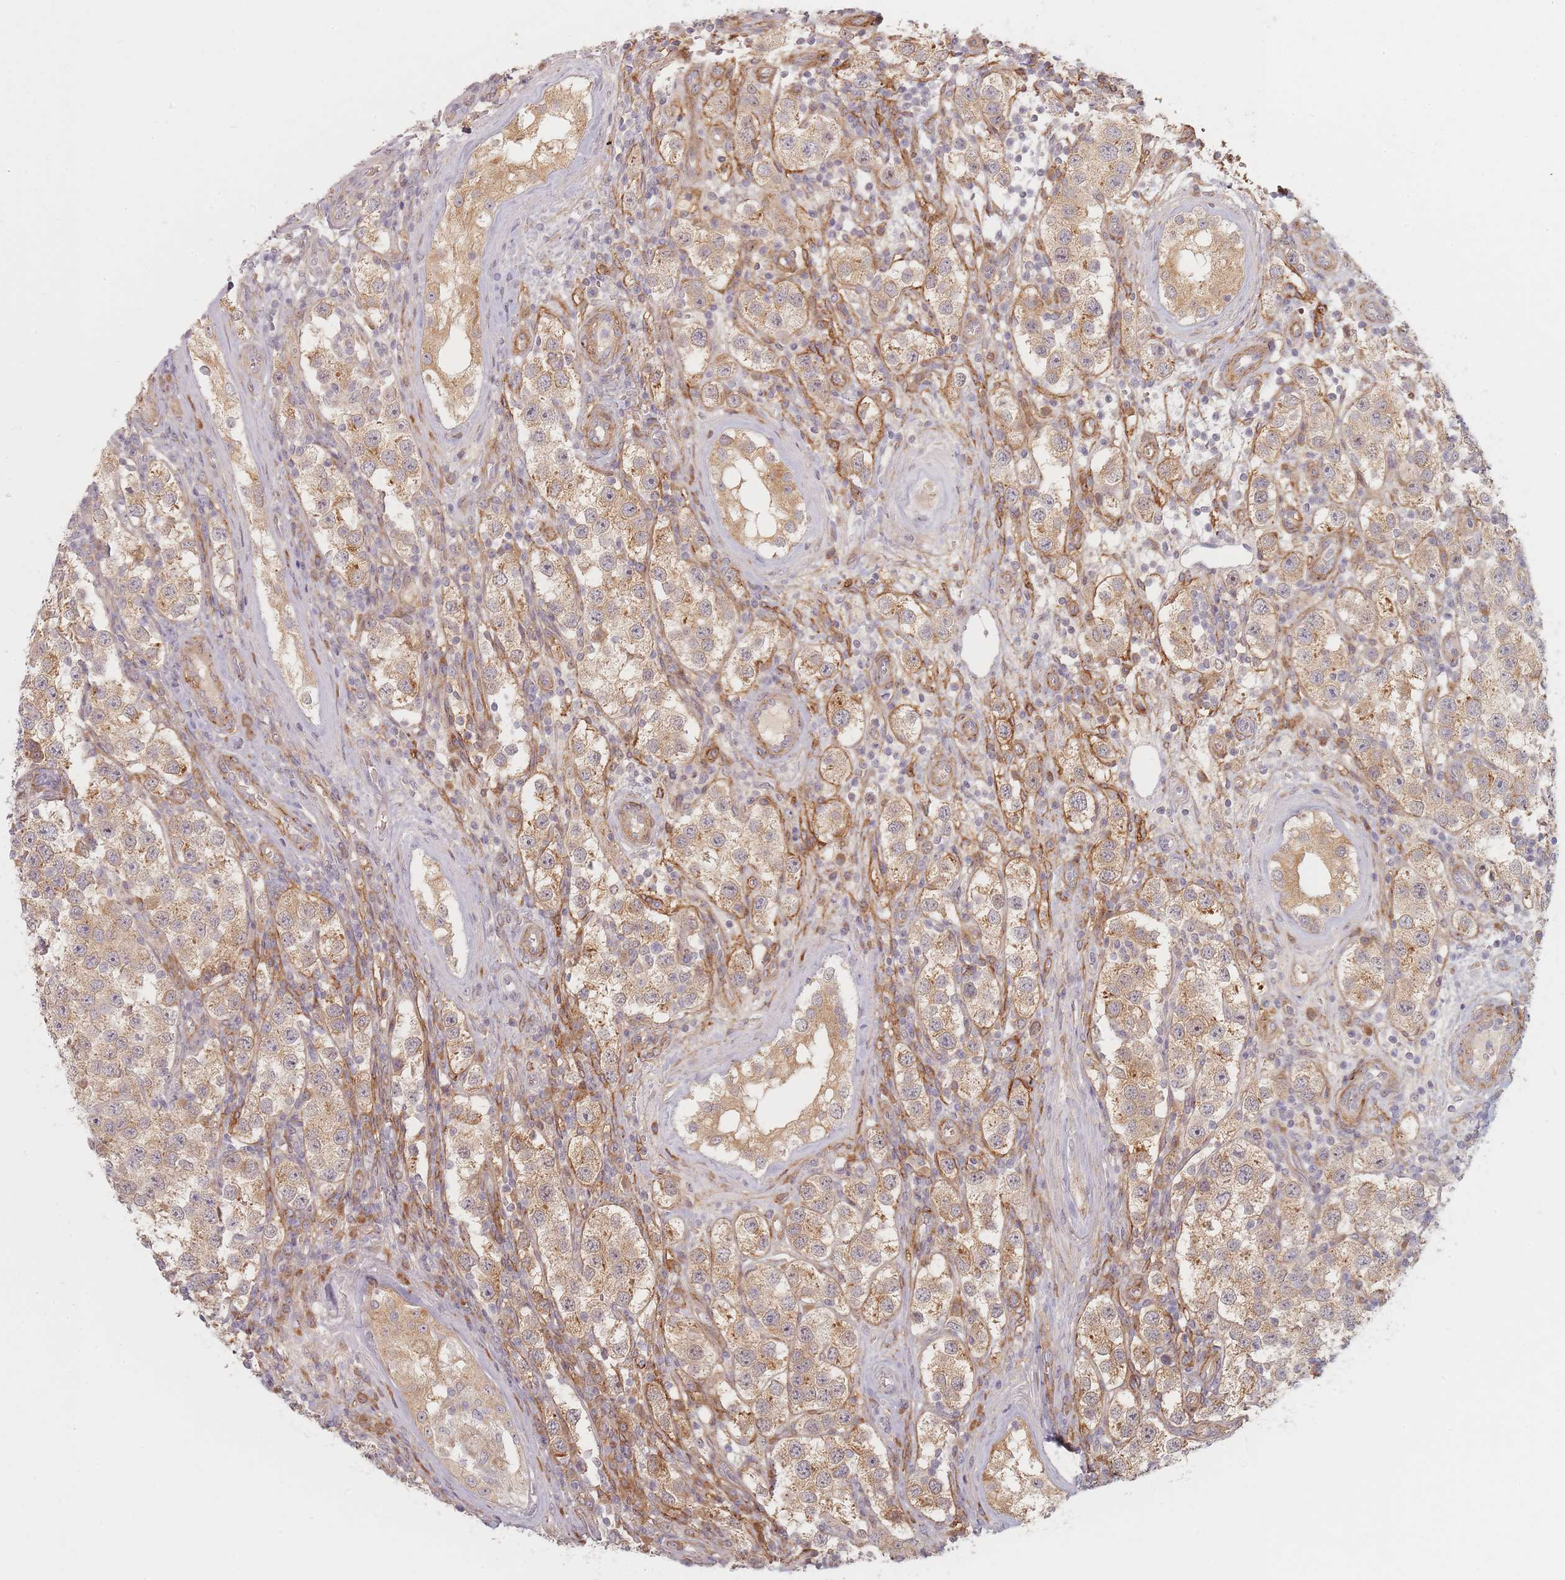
{"staining": {"intensity": "moderate", "quantity": ">75%", "location": "cytoplasmic/membranous"}, "tissue": "testis cancer", "cell_type": "Tumor cells", "image_type": "cancer", "snomed": [{"axis": "morphology", "description": "Seminoma, NOS"}, {"axis": "topography", "description": "Testis"}], "caption": "The micrograph demonstrates immunohistochemical staining of seminoma (testis). There is moderate cytoplasmic/membranous expression is seen in about >75% of tumor cells.", "gene": "ZKSCAN7", "patient": {"sex": "male", "age": 37}}